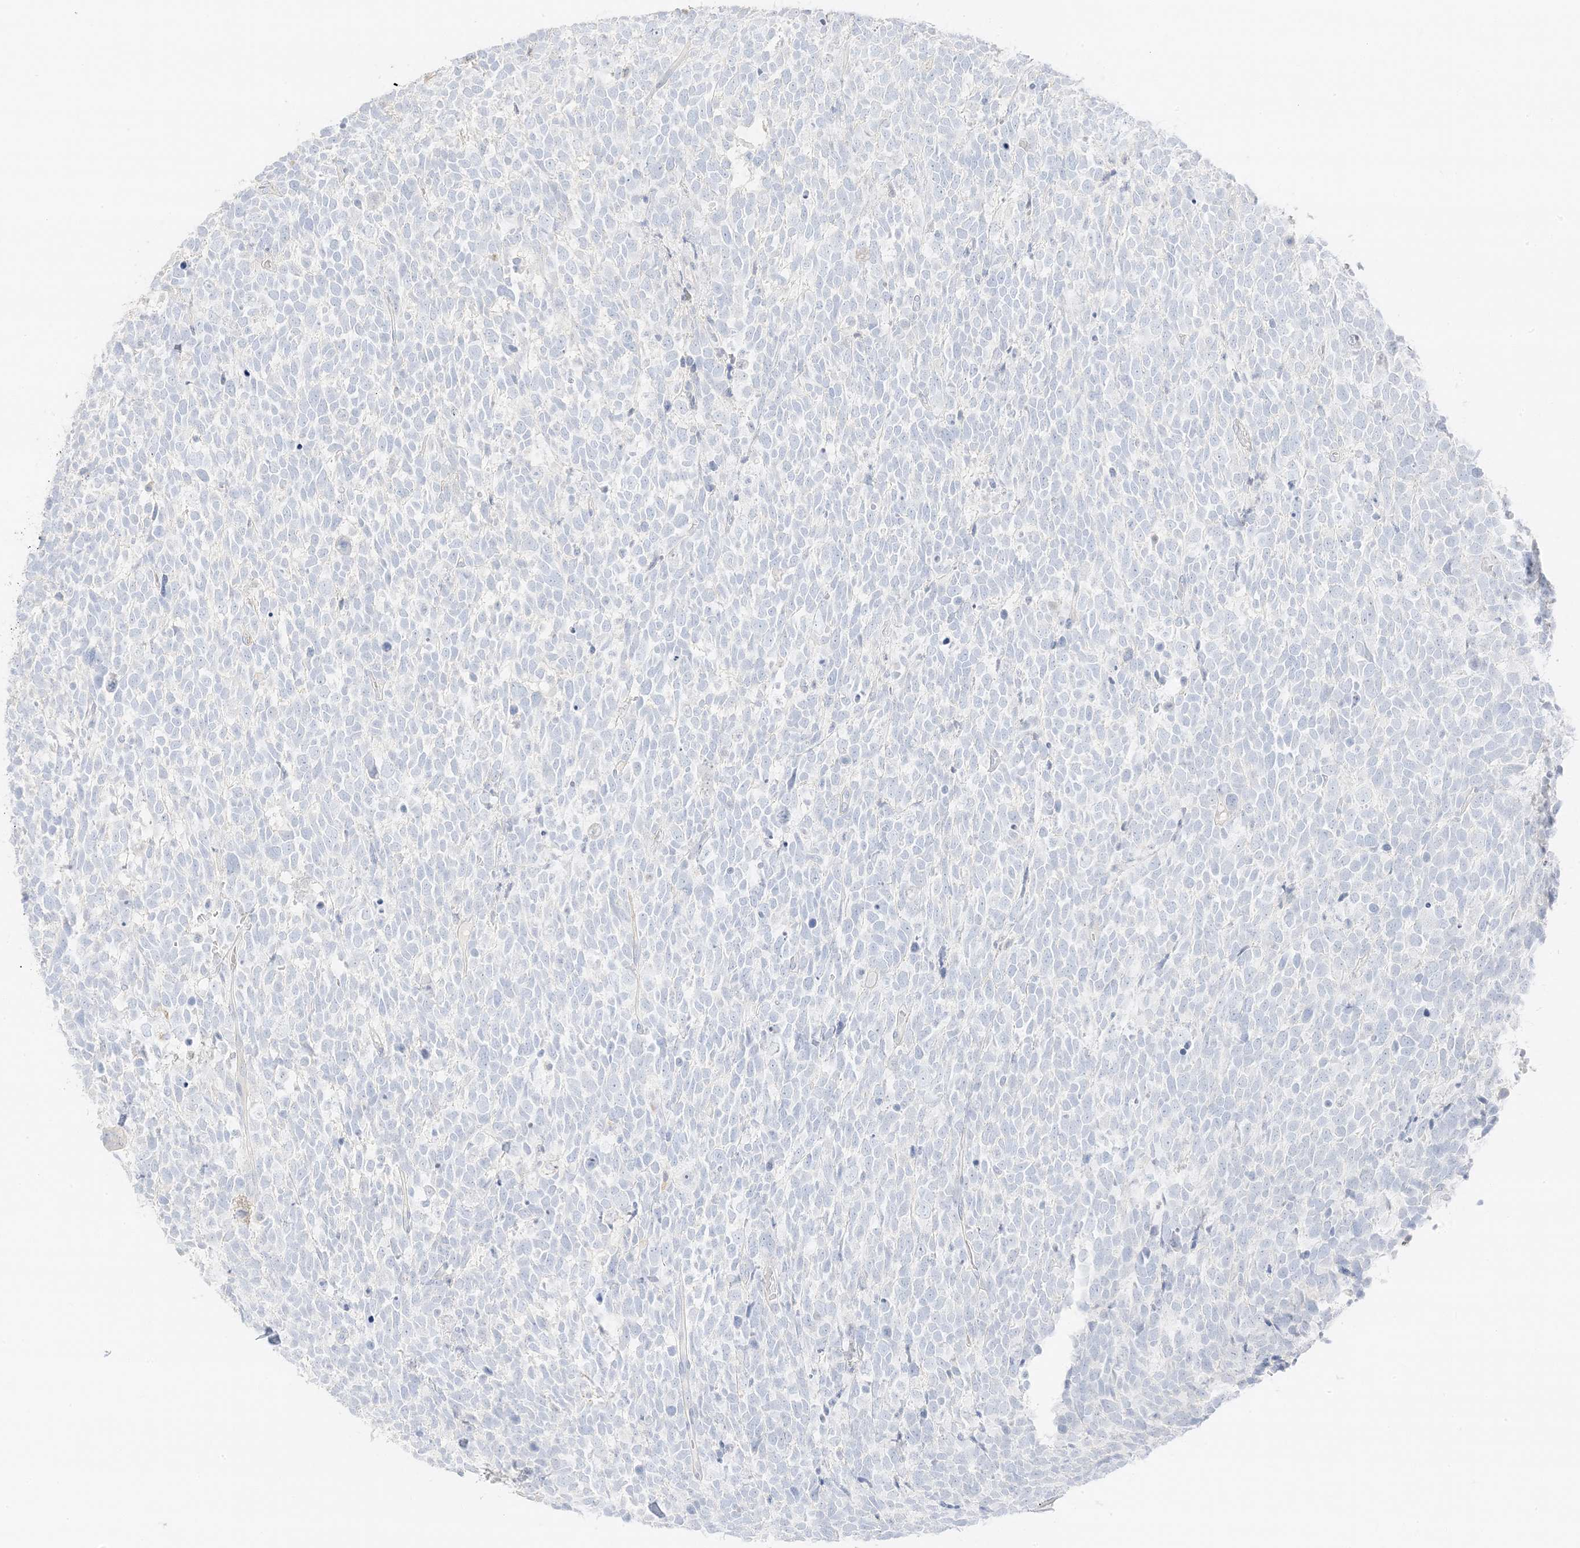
{"staining": {"intensity": "negative", "quantity": "none", "location": "none"}, "tissue": "urothelial cancer", "cell_type": "Tumor cells", "image_type": "cancer", "snomed": [{"axis": "morphology", "description": "Urothelial carcinoma, High grade"}, {"axis": "topography", "description": "Urinary bladder"}], "caption": "Photomicrograph shows no significant protein staining in tumor cells of high-grade urothelial carcinoma.", "gene": "ZBTB41", "patient": {"sex": "female", "age": 82}}